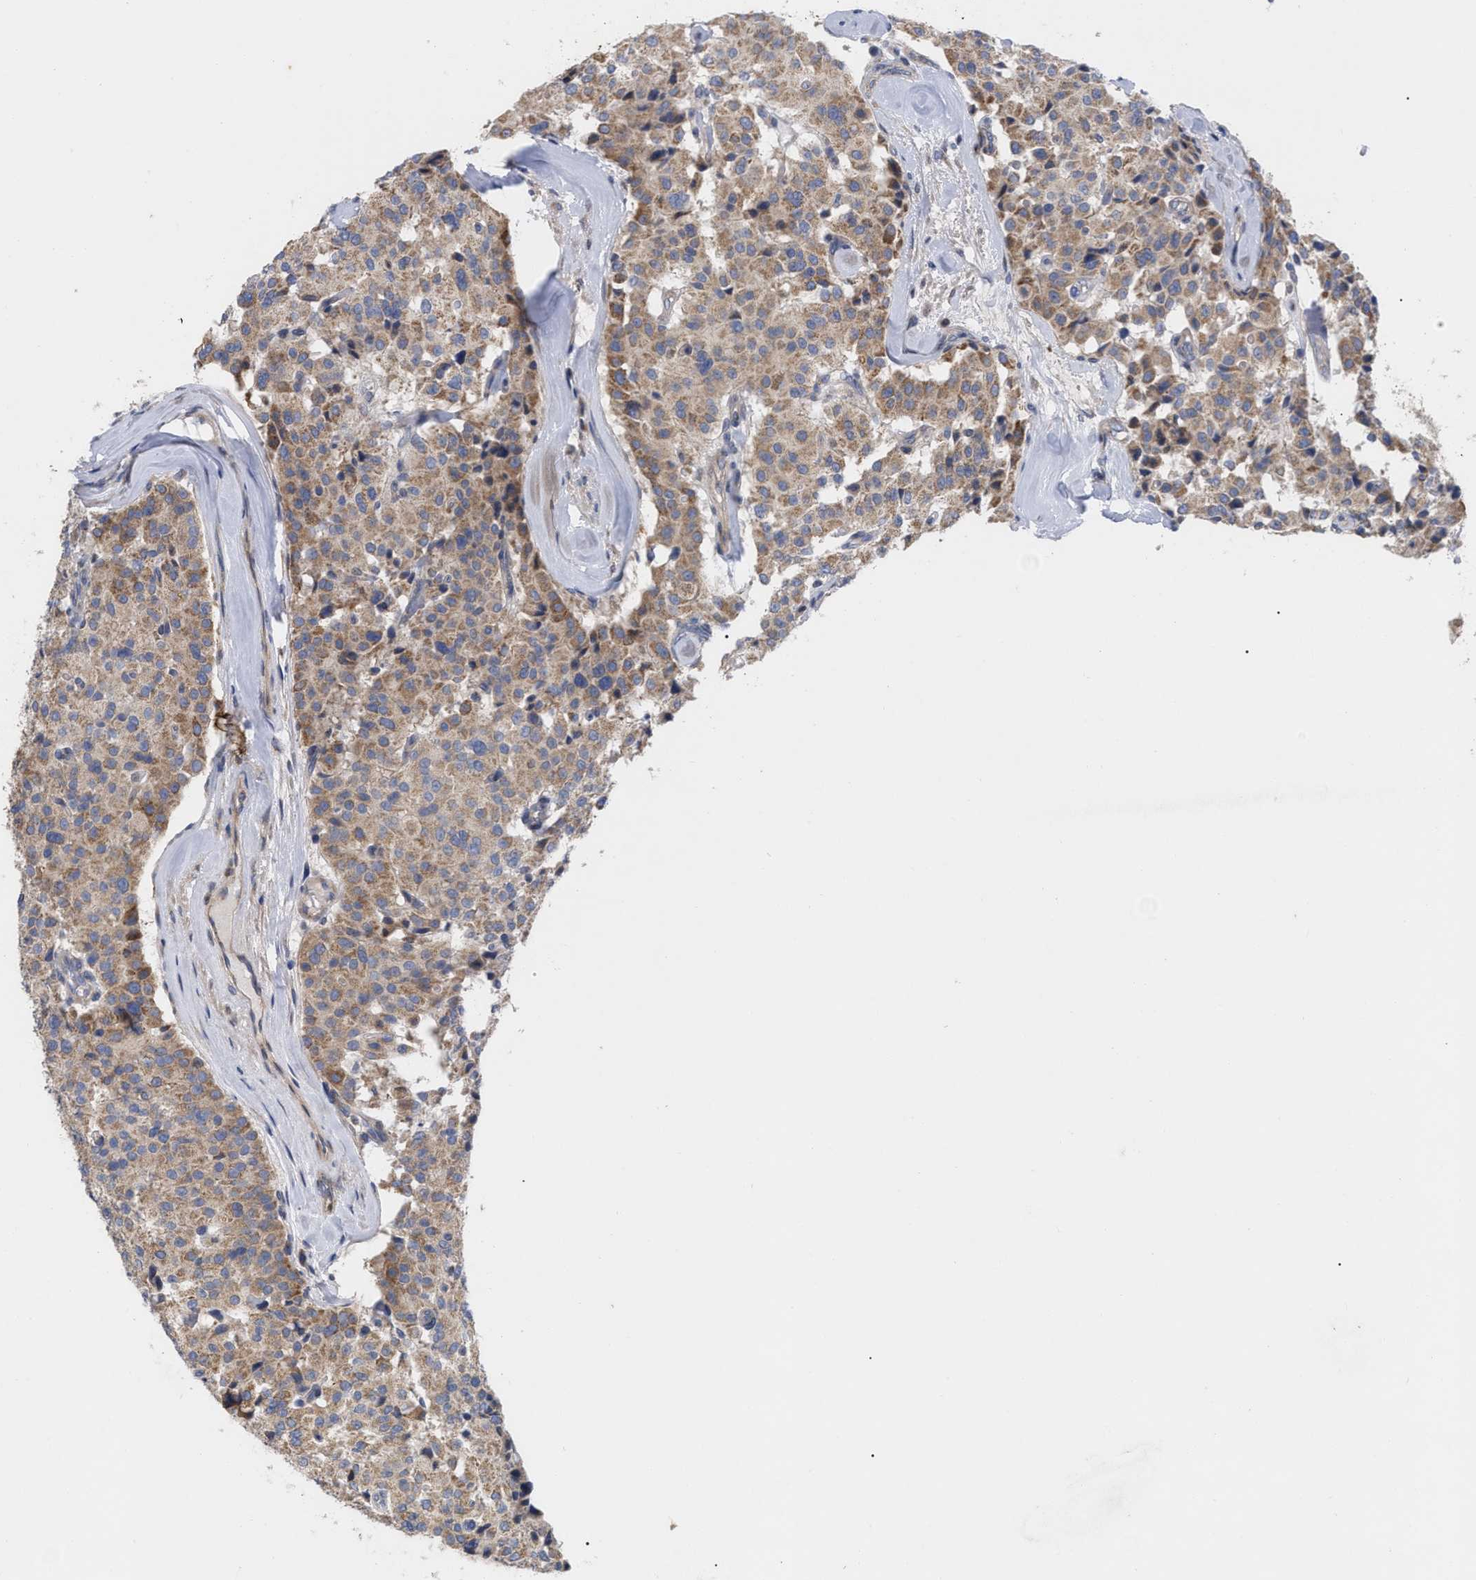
{"staining": {"intensity": "moderate", "quantity": ">75%", "location": "cytoplasmic/membranous"}, "tissue": "carcinoid", "cell_type": "Tumor cells", "image_type": "cancer", "snomed": [{"axis": "morphology", "description": "Carcinoid, malignant, NOS"}, {"axis": "topography", "description": "Lung"}], "caption": "Protein expression analysis of carcinoid reveals moderate cytoplasmic/membranous expression in approximately >75% of tumor cells.", "gene": "VIP", "patient": {"sex": "male", "age": 30}}